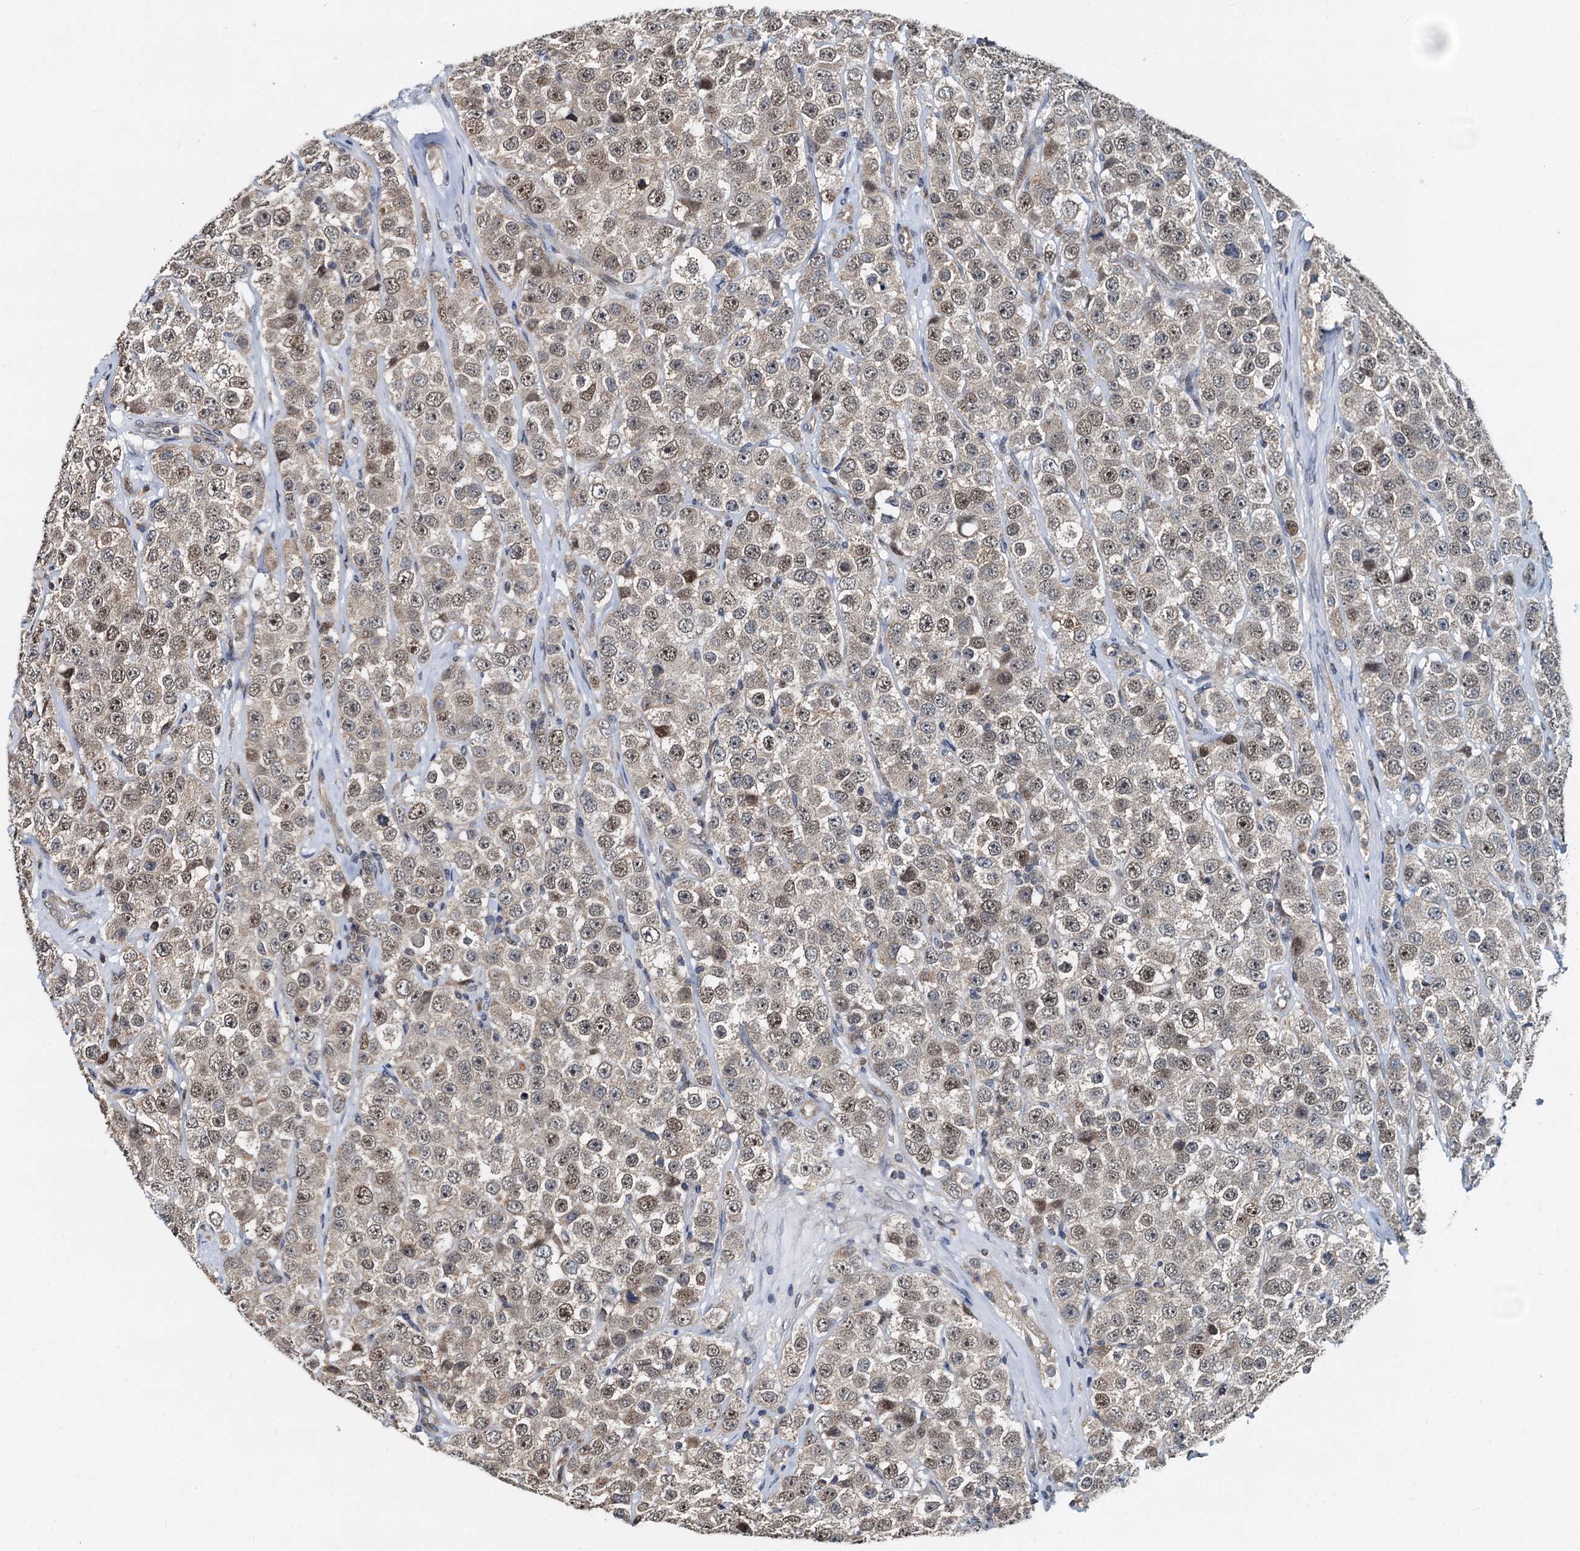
{"staining": {"intensity": "moderate", "quantity": ">75%", "location": "cytoplasmic/membranous,nuclear"}, "tissue": "testis cancer", "cell_type": "Tumor cells", "image_type": "cancer", "snomed": [{"axis": "morphology", "description": "Seminoma, NOS"}, {"axis": "topography", "description": "Testis"}], "caption": "A high-resolution histopathology image shows immunohistochemistry (IHC) staining of testis cancer, which reveals moderate cytoplasmic/membranous and nuclear positivity in about >75% of tumor cells. (Brightfield microscopy of DAB IHC at high magnification).", "gene": "MCMBP", "patient": {"sex": "male", "age": 28}}